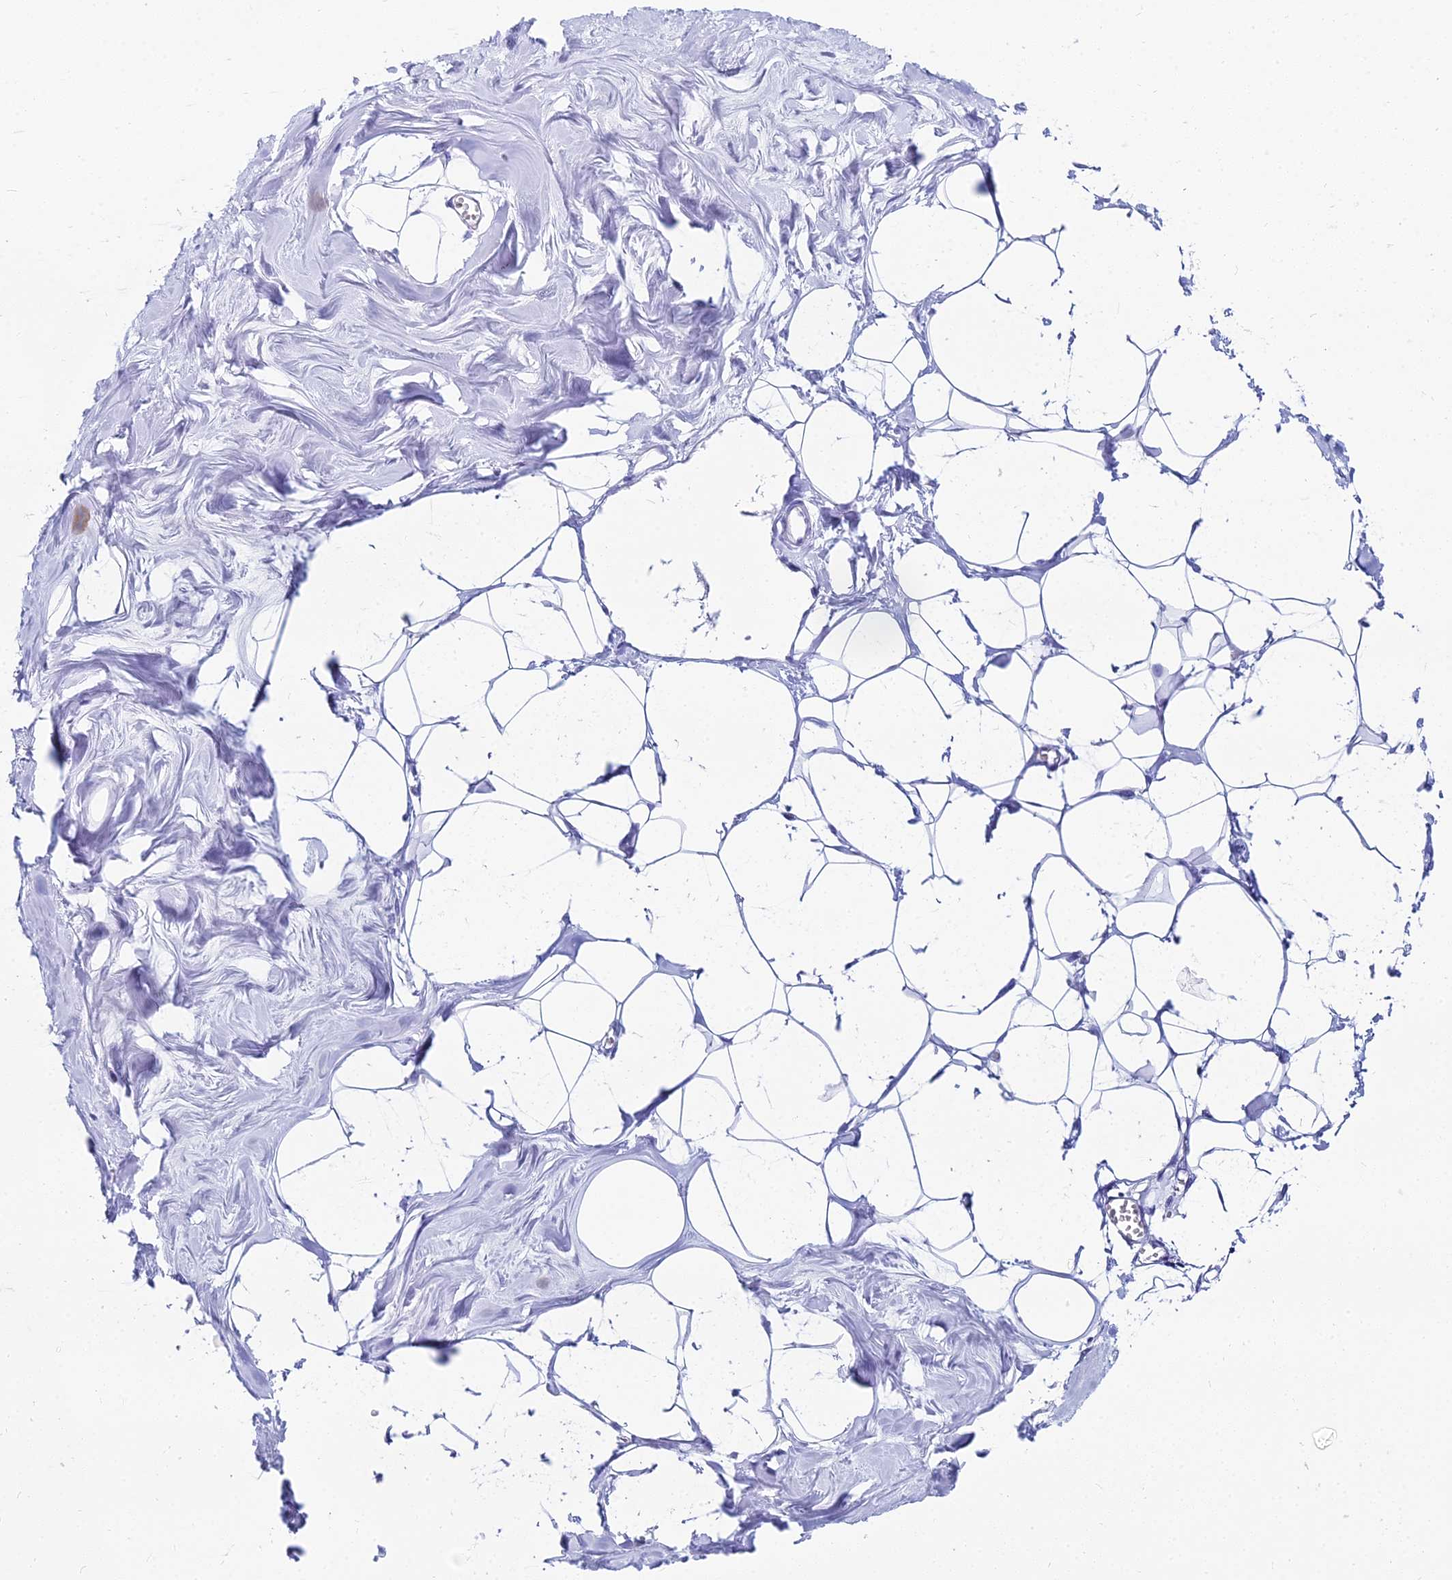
{"staining": {"intensity": "negative", "quantity": "none", "location": "none"}, "tissue": "breast", "cell_type": "Adipocytes", "image_type": "normal", "snomed": [{"axis": "morphology", "description": "Normal tissue, NOS"}, {"axis": "topography", "description": "Breast"}], "caption": "Breast was stained to show a protein in brown. There is no significant staining in adipocytes.", "gene": "HSPA1L", "patient": {"sex": "female", "age": 27}}